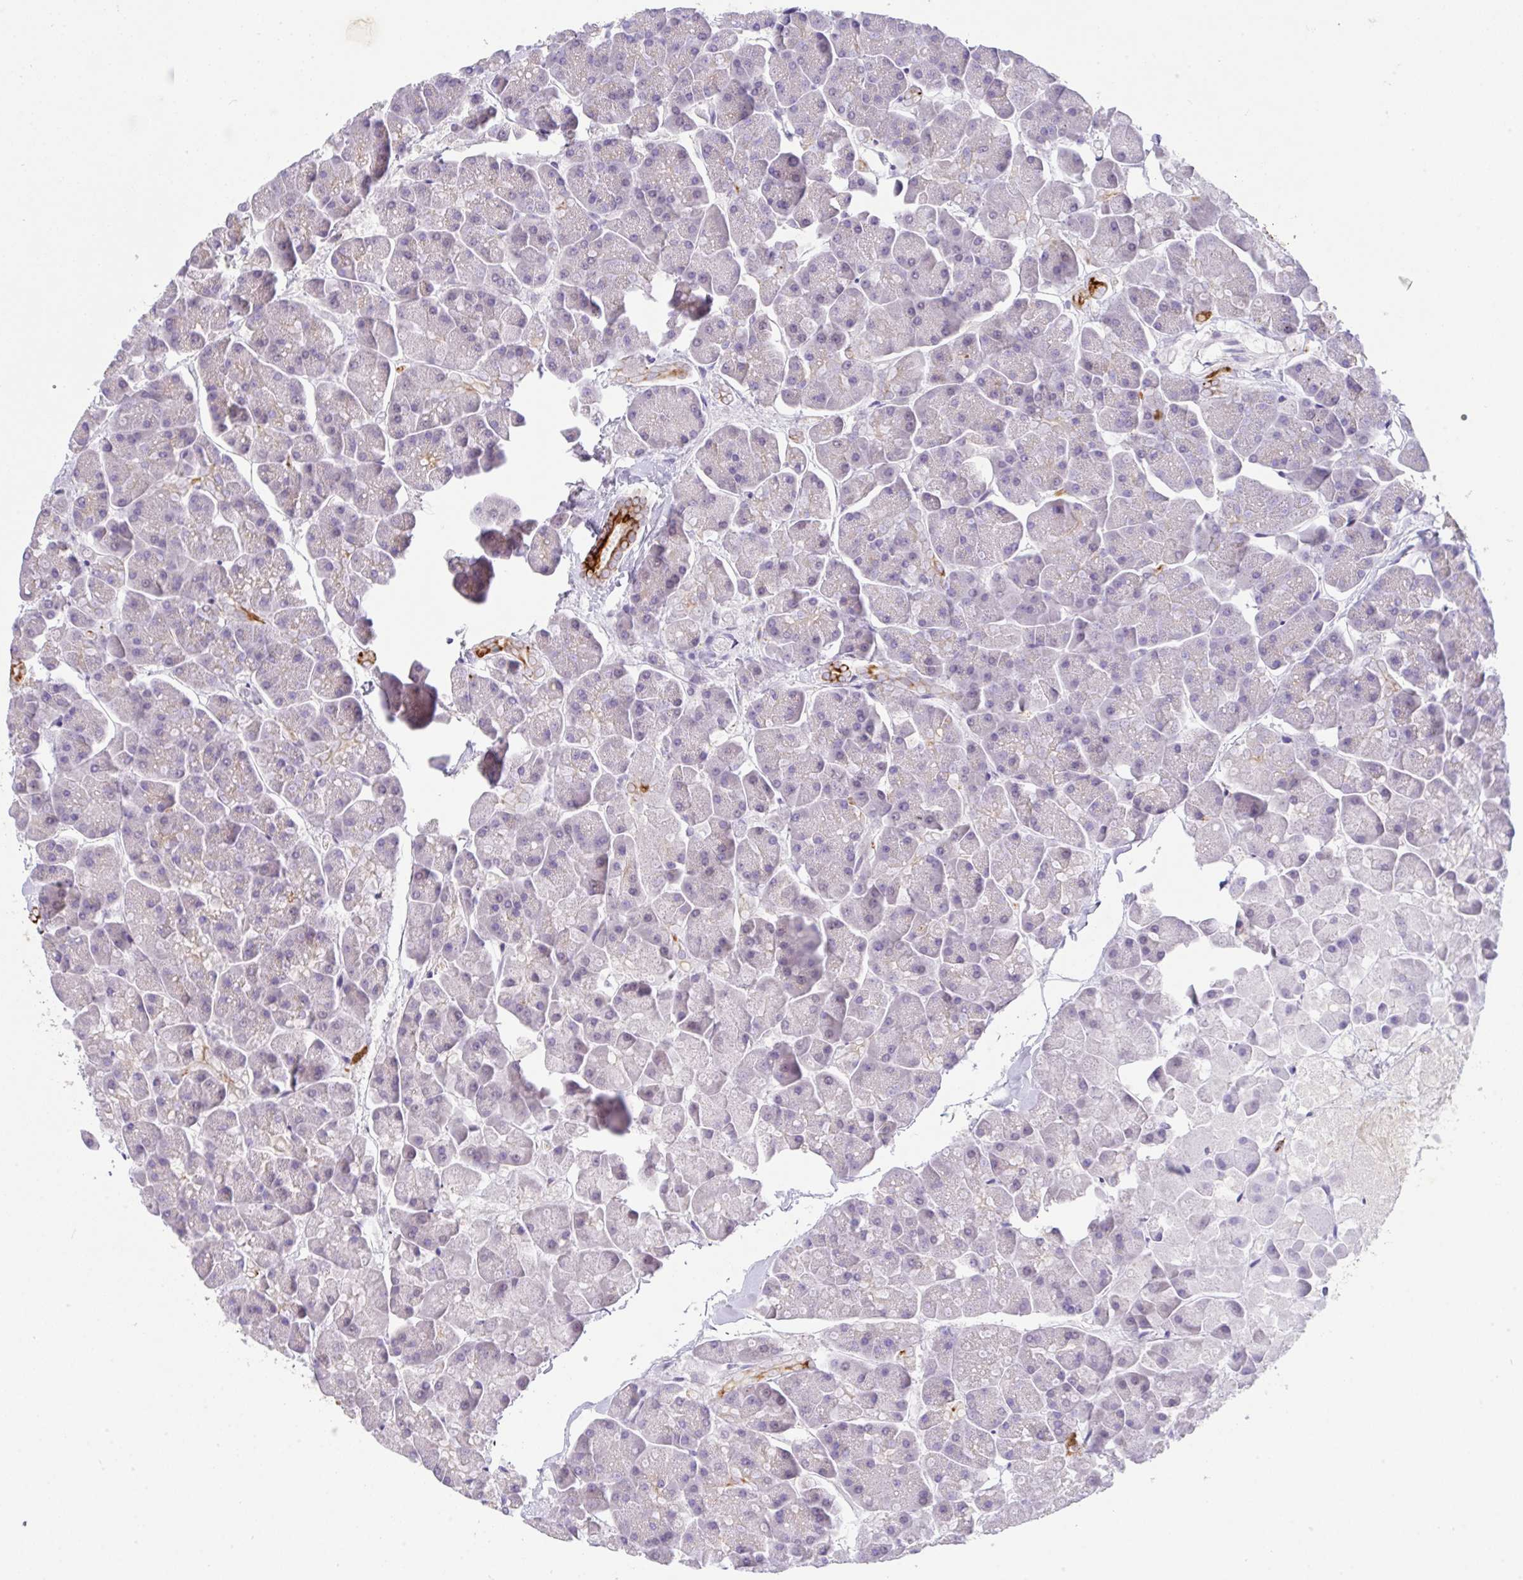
{"staining": {"intensity": "strong", "quantity": "<25%", "location": "cytoplasmic/membranous"}, "tissue": "pancreas", "cell_type": "Exocrine glandular cells", "image_type": "normal", "snomed": [{"axis": "morphology", "description": "Normal tissue, NOS"}, {"axis": "topography", "description": "Pancreas"}, {"axis": "topography", "description": "Peripheral nerve tissue"}], "caption": "Human pancreas stained with a protein marker demonstrates strong staining in exocrine glandular cells.", "gene": "EPN3", "patient": {"sex": "male", "age": 54}}